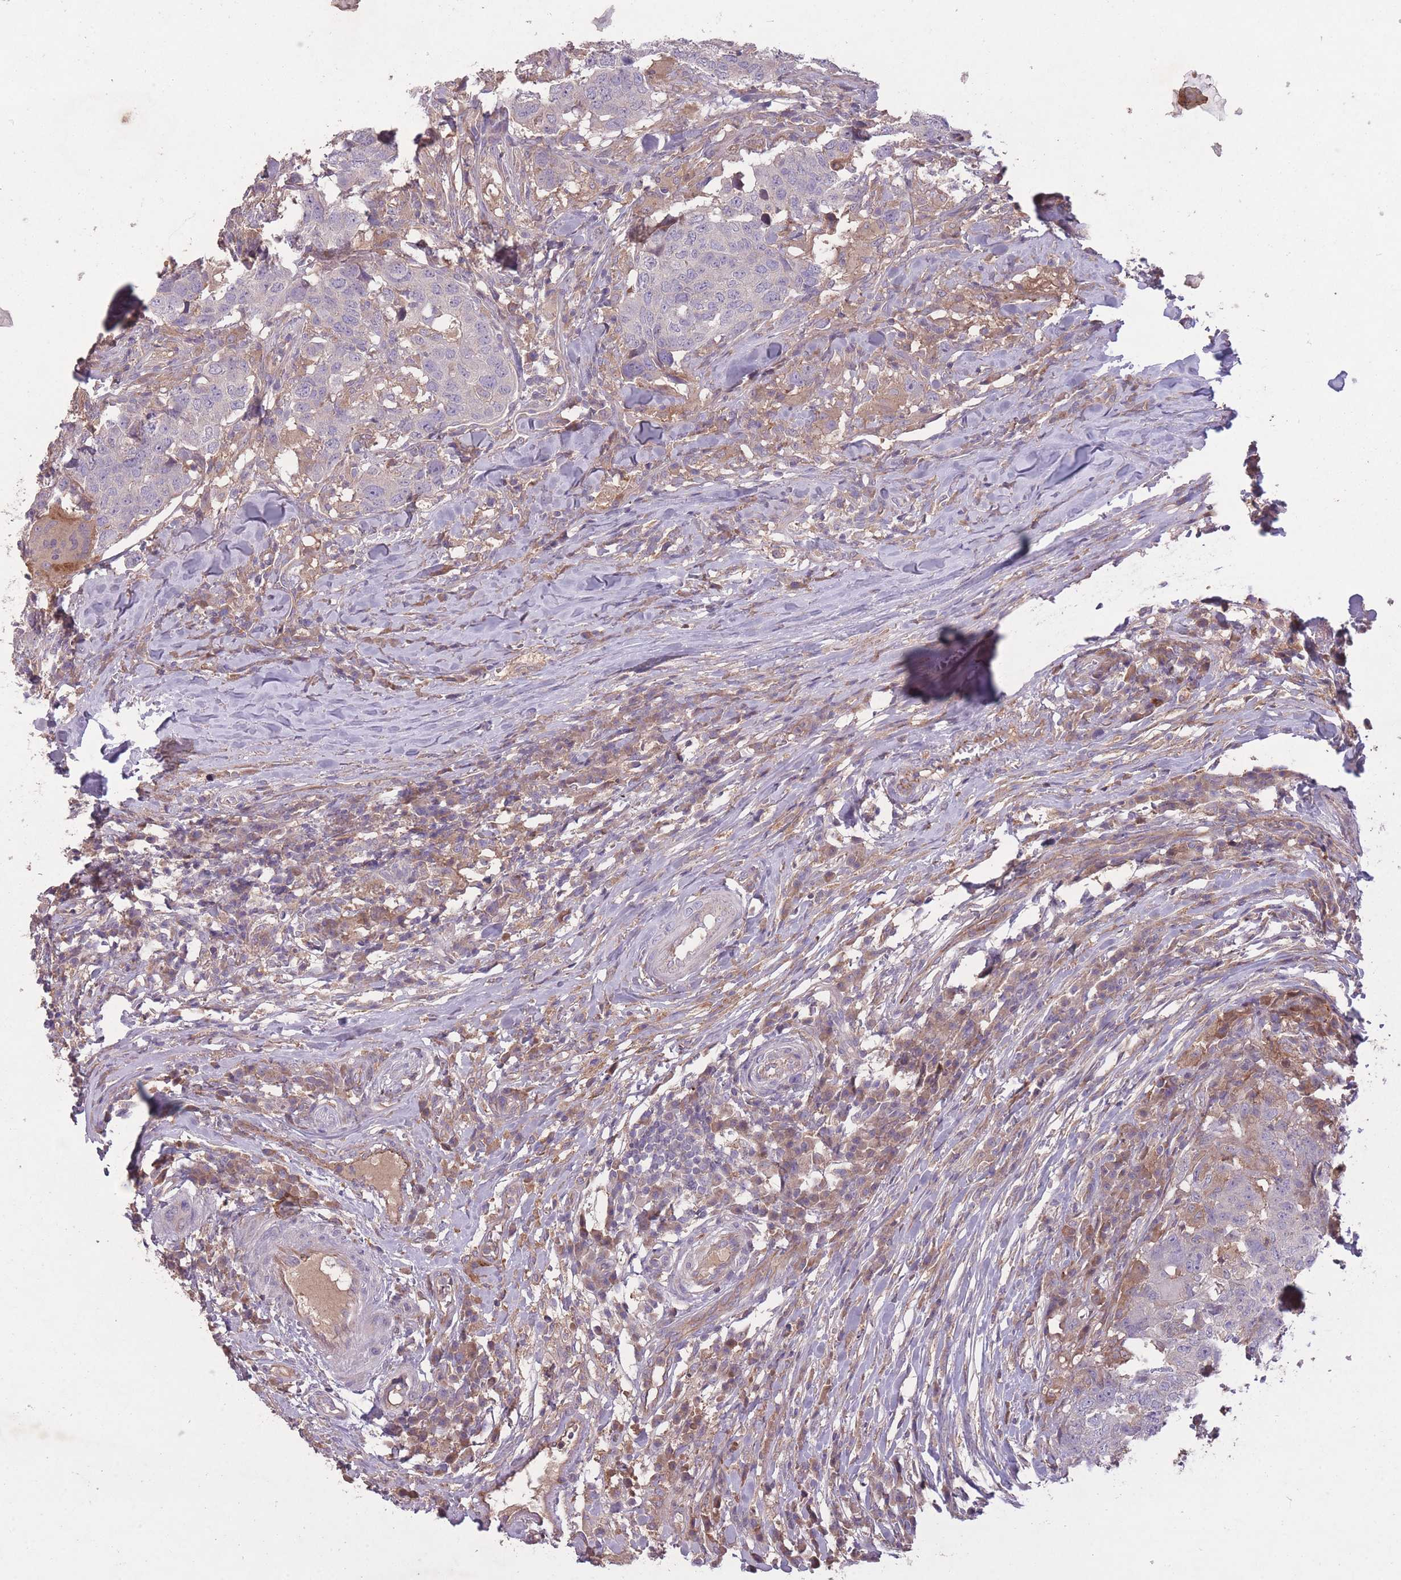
{"staining": {"intensity": "negative", "quantity": "none", "location": "none"}, "tissue": "head and neck cancer", "cell_type": "Tumor cells", "image_type": "cancer", "snomed": [{"axis": "morphology", "description": "Normal tissue, NOS"}, {"axis": "morphology", "description": "Squamous cell carcinoma, NOS"}, {"axis": "topography", "description": "Skeletal muscle"}, {"axis": "topography", "description": "Vascular tissue"}, {"axis": "topography", "description": "Peripheral nerve tissue"}, {"axis": "topography", "description": "Head-Neck"}], "caption": "Human squamous cell carcinoma (head and neck) stained for a protein using immunohistochemistry displays no positivity in tumor cells.", "gene": "OR2V2", "patient": {"sex": "male", "age": 66}}